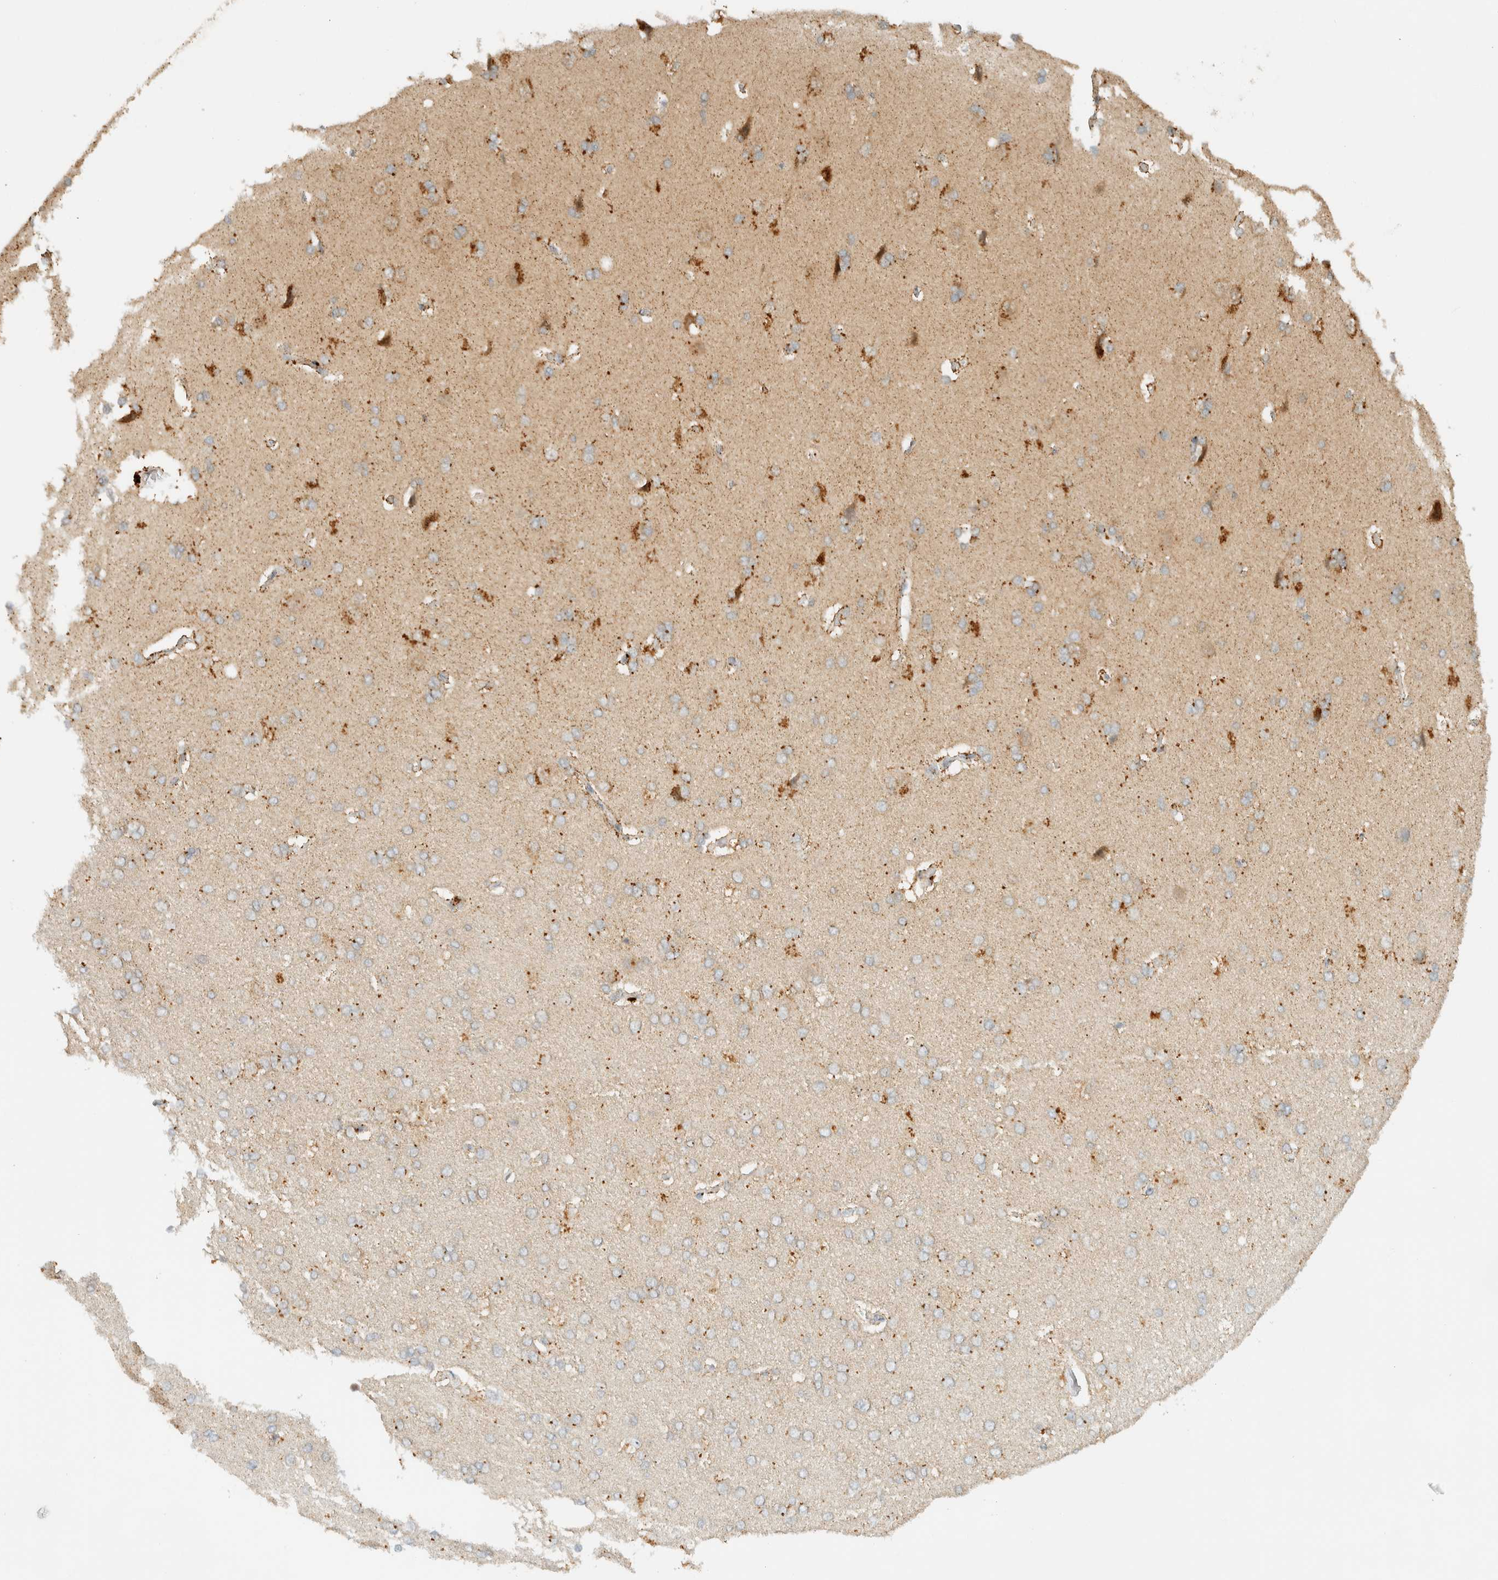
{"staining": {"intensity": "negative", "quantity": "none", "location": "none"}, "tissue": "cerebral cortex", "cell_type": "Endothelial cells", "image_type": "normal", "snomed": [{"axis": "morphology", "description": "Normal tissue, NOS"}, {"axis": "topography", "description": "Cerebral cortex"}], "caption": "There is no significant positivity in endothelial cells of cerebral cortex. (Brightfield microscopy of DAB (3,3'-diaminobenzidine) immunohistochemistry (IHC) at high magnification).", "gene": "KIFAP3", "patient": {"sex": "male", "age": 62}}